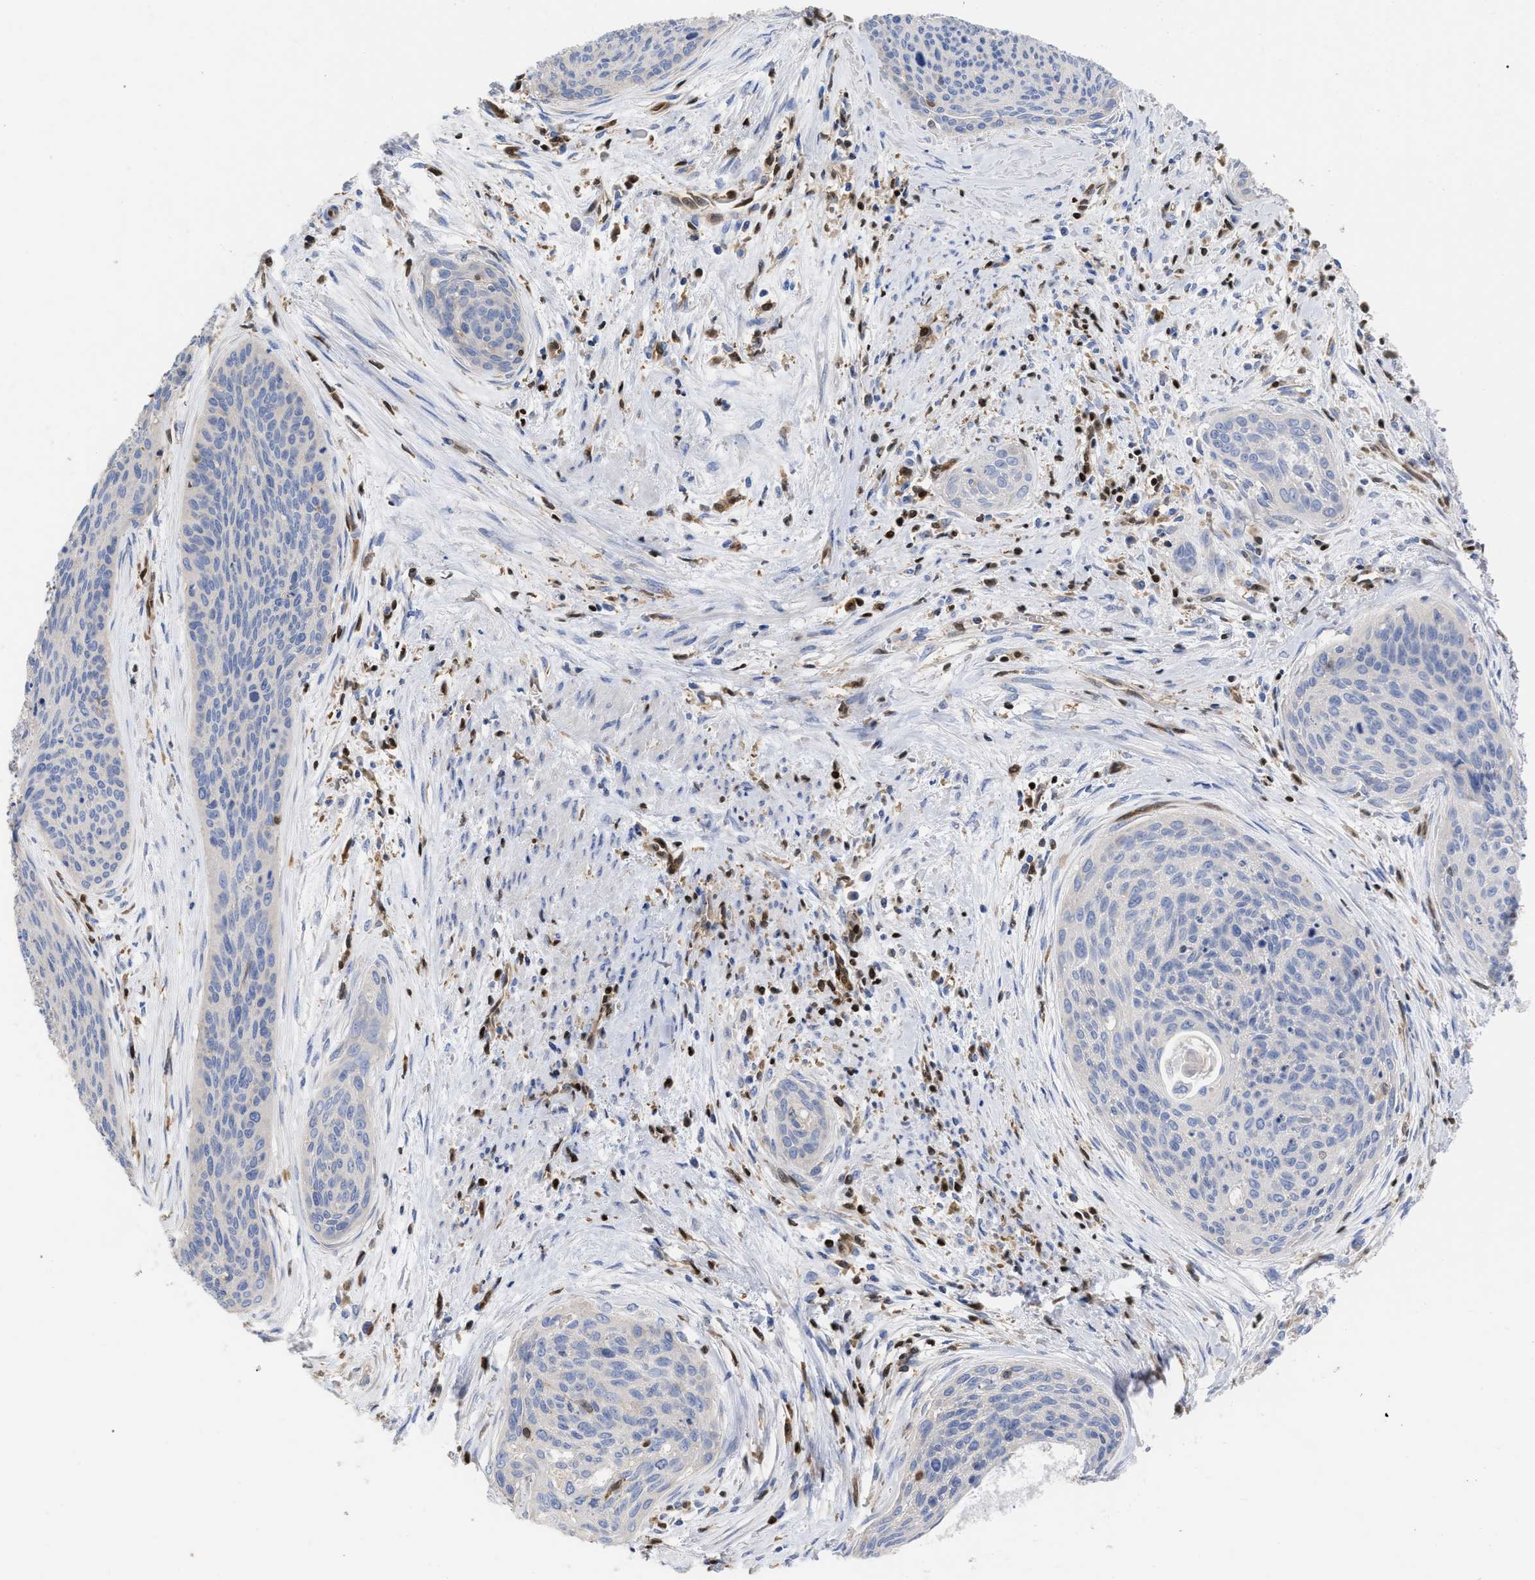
{"staining": {"intensity": "negative", "quantity": "none", "location": "none"}, "tissue": "cervical cancer", "cell_type": "Tumor cells", "image_type": "cancer", "snomed": [{"axis": "morphology", "description": "Squamous cell carcinoma, NOS"}, {"axis": "topography", "description": "Cervix"}], "caption": "Tumor cells are negative for brown protein staining in cervical cancer (squamous cell carcinoma). (IHC, brightfield microscopy, high magnification).", "gene": "GIMAP4", "patient": {"sex": "female", "age": 55}}